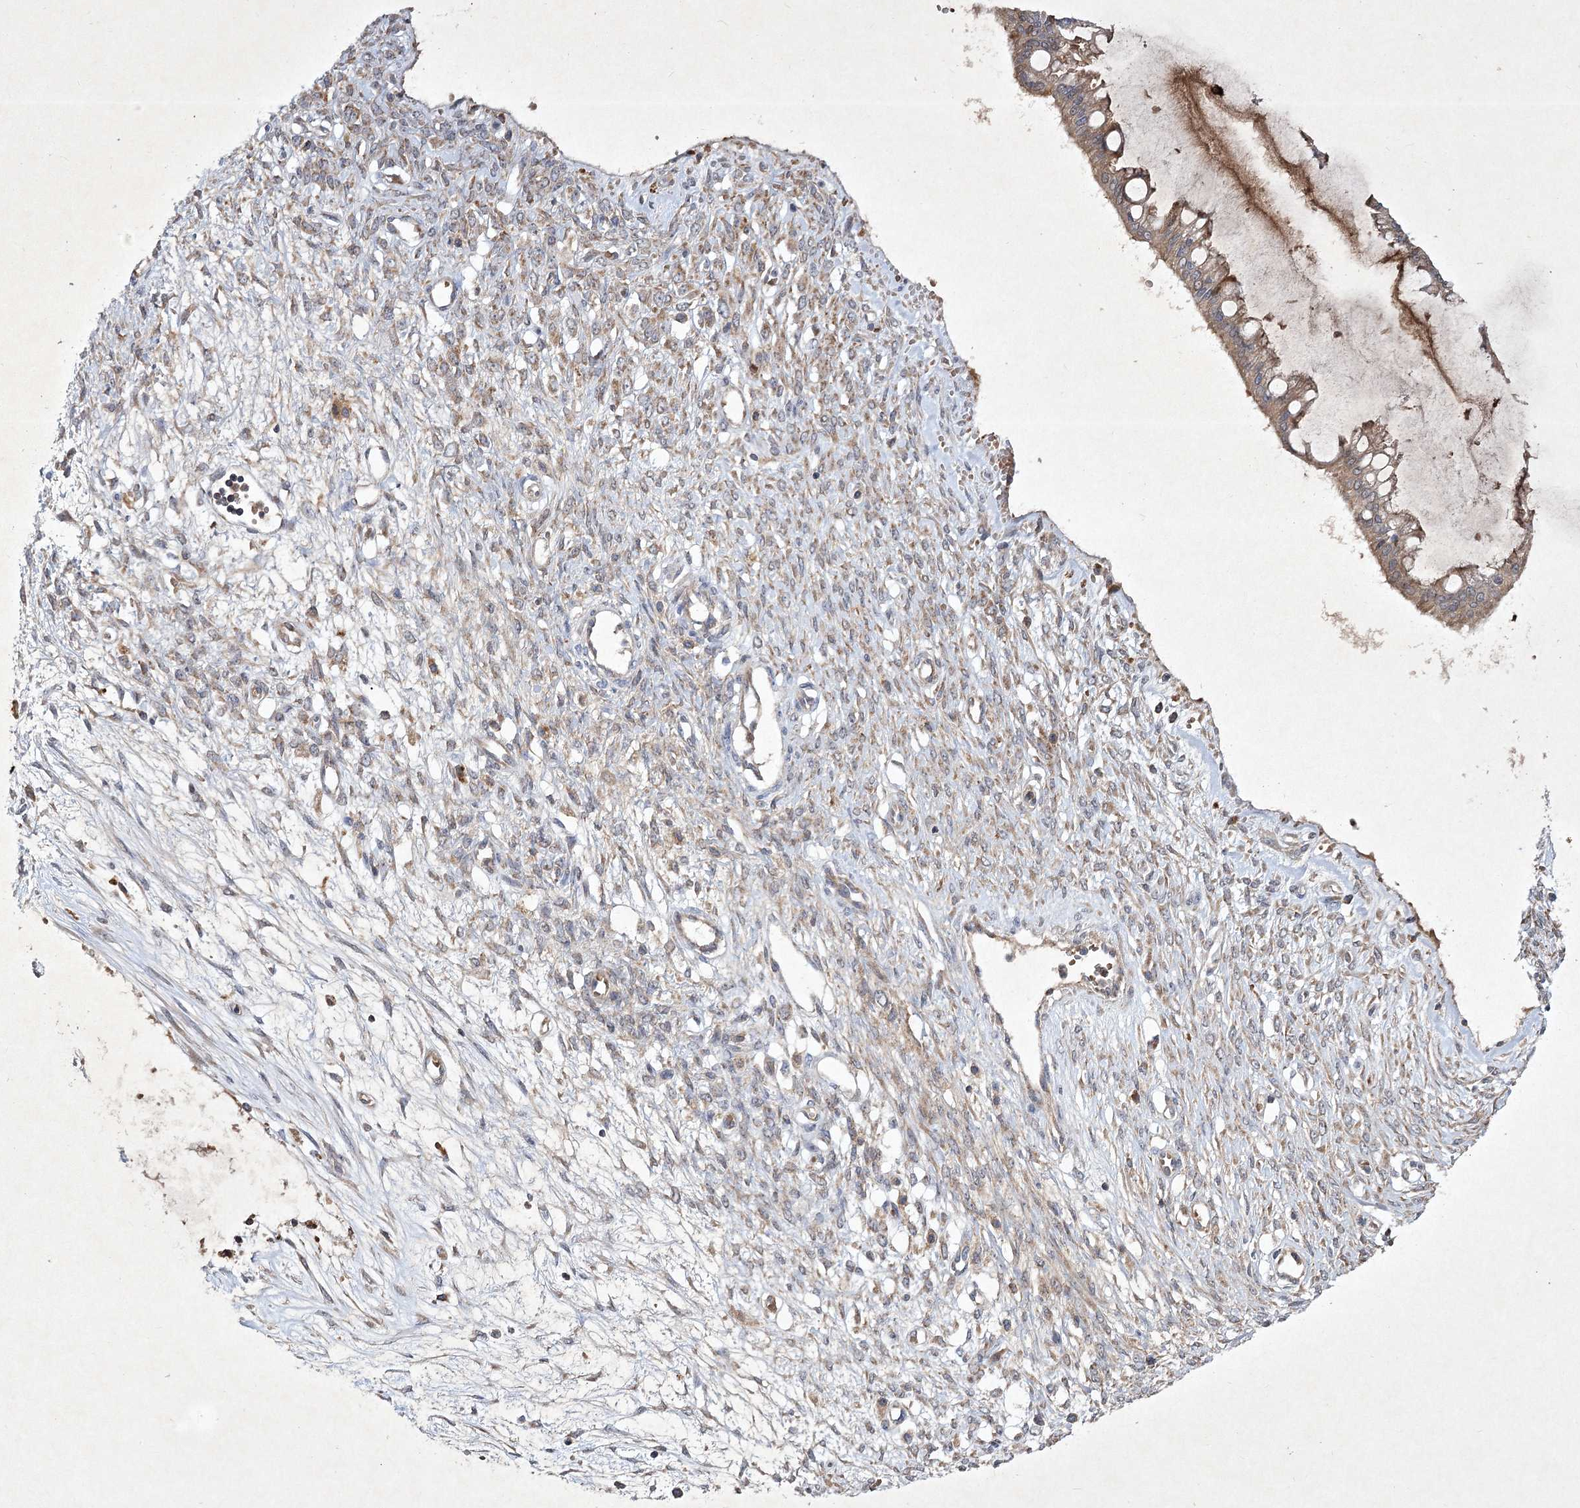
{"staining": {"intensity": "weak", "quantity": ">75%", "location": "cytoplasmic/membranous"}, "tissue": "ovarian cancer", "cell_type": "Tumor cells", "image_type": "cancer", "snomed": [{"axis": "morphology", "description": "Cystadenocarcinoma, mucinous, NOS"}, {"axis": "topography", "description": "Ovary"}], "caption": "Brown immunohistochemical staining in human ovarian cancer (mucinous cystadenocarcinoma) reveals weak cytoplasmic/membranous staining in approximately >75% of tumor cells.", "gene": "PYROXD2", "patient": {"sex": "female", "age": 73}}